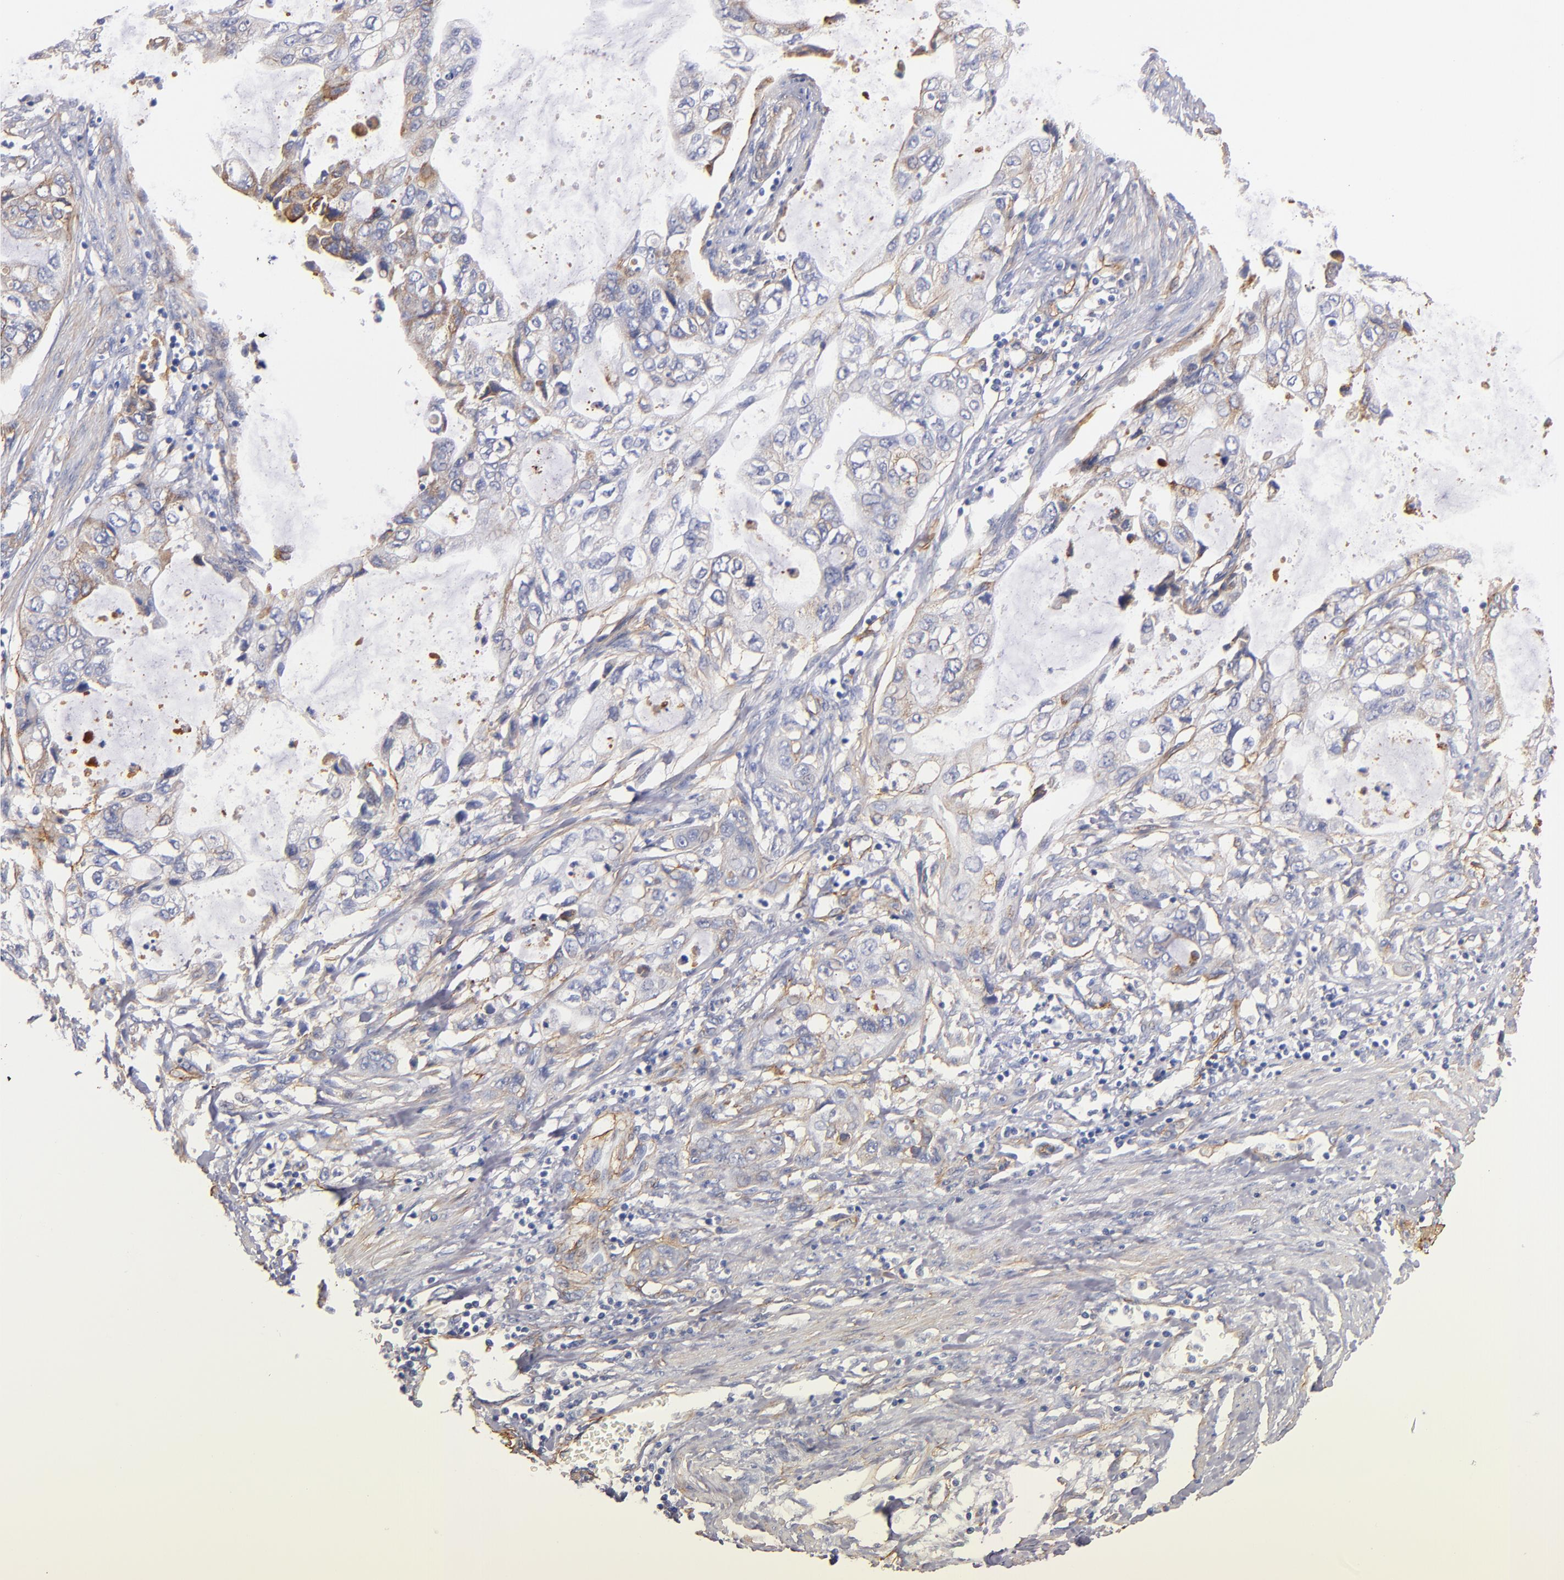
{"staining": {"intensity": "weak", "quantity": "25%-75%", "location": "cytoplasmic/membranous"}, "tissue": "stomach cancer", "cell_type": "Tumor cells", "image_type": "cancer", "snomed": [{"axis": "morphology", "description": "Adenocarcinoma, NOS"}, {"axis": "topography", "description": "Stomach, upper"}], "caption": "An image of stomach adenocarcinoma stained for a protein reveals weak cytoplasmic/membranous brown staining in tumor cells. Immunohistochemistry (ihc) stains the protein in brown and the nuclei are stained blue.", "gene": "LAMC1", "patient": {"sex": "female", "age": 52}}